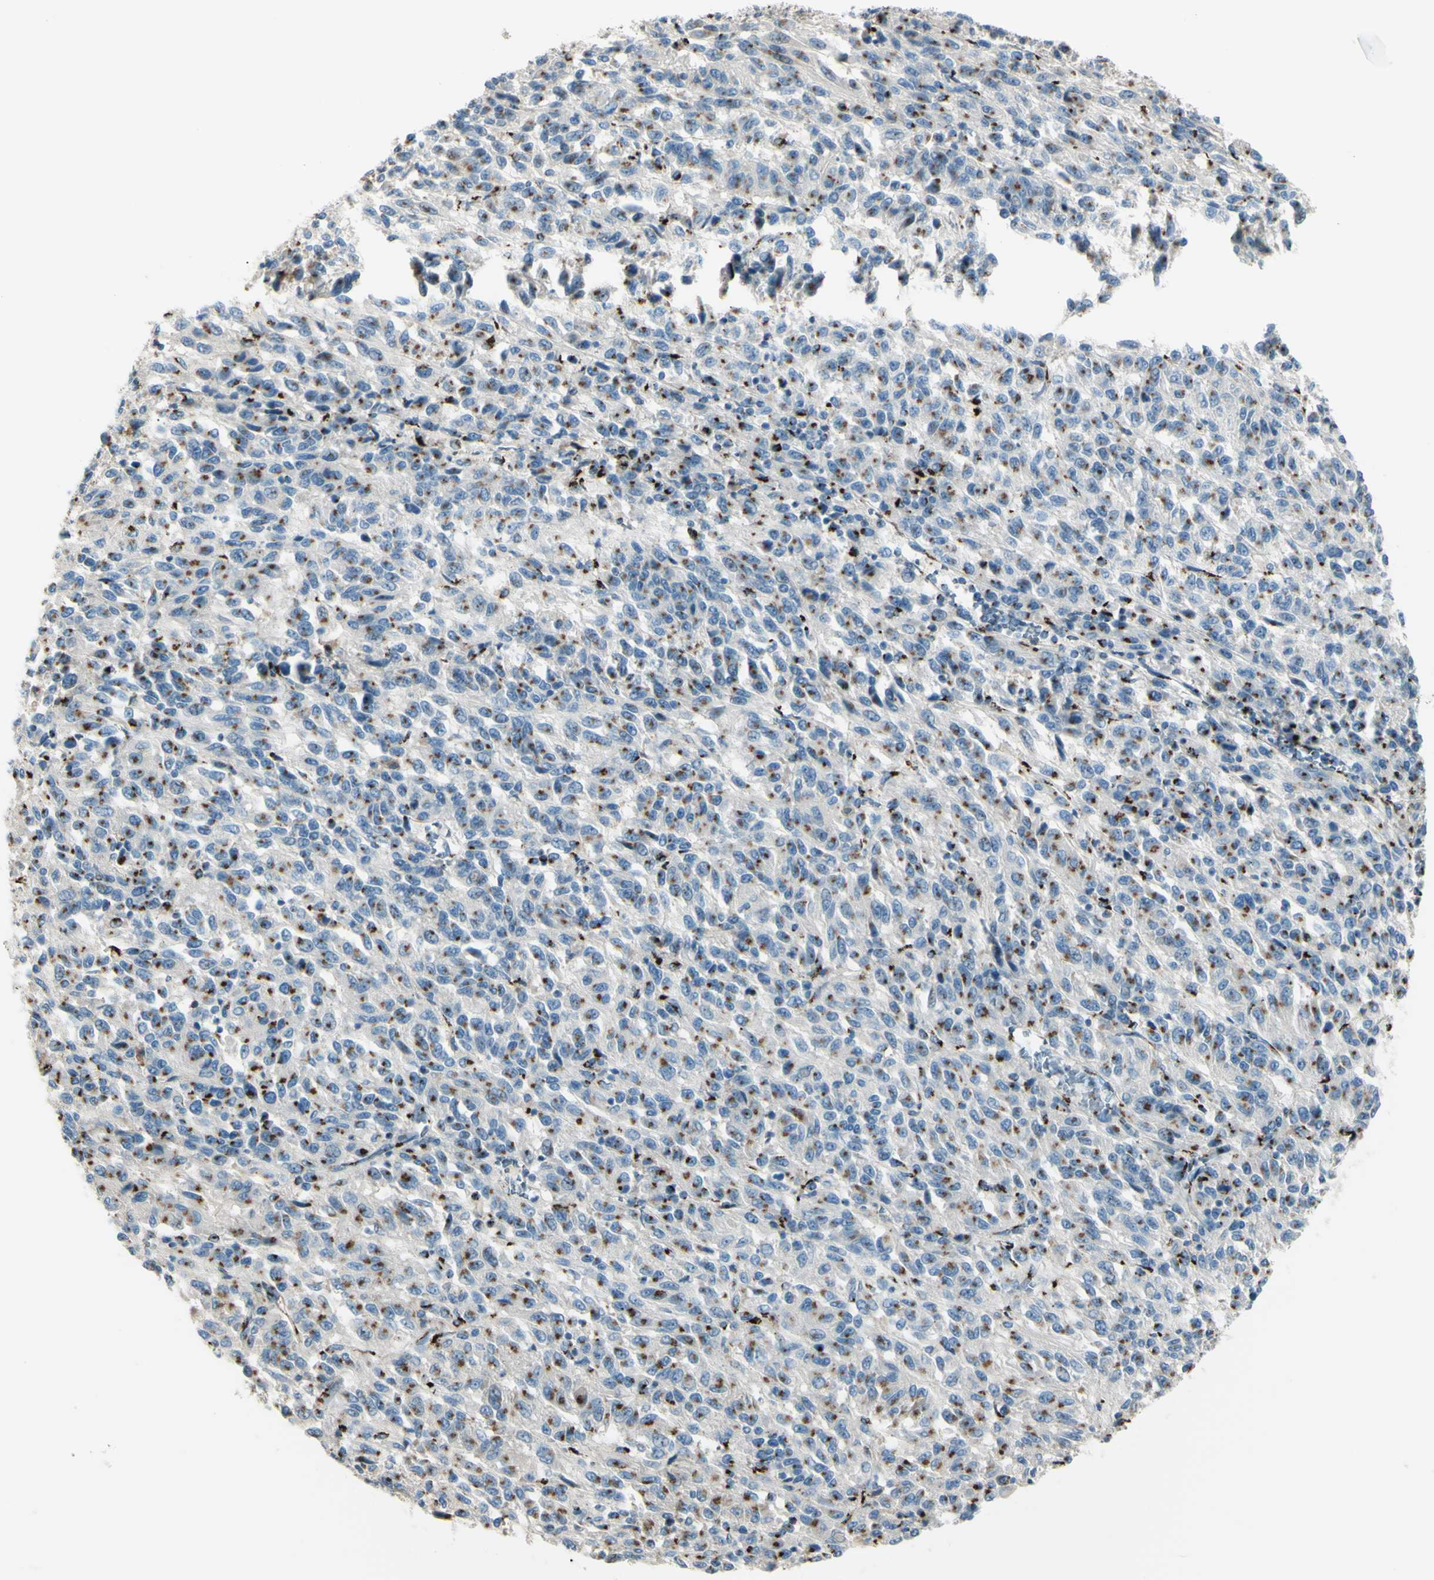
{"staining": {"intensity": "strong", "quantity": "25%-75%", "location": "cytoplasmic/membranous"}, "tissue": "melanoma", "cell_type": "Tumor cells", "image_type": "cancer", "snomed": [{"axis": "morphology", "description": "Malignant melanoma, Metastatic site"}, {"axis": "topography", "description": "Lung"}], "caption": "Human melanoma stained for a protein (brown) displays strong cytoplasmic/membranous positive staining in approximately 25%-75% of tumor cells.", "gene": "B4GALT1", "patient": {"sex": "male", "age": 64}}